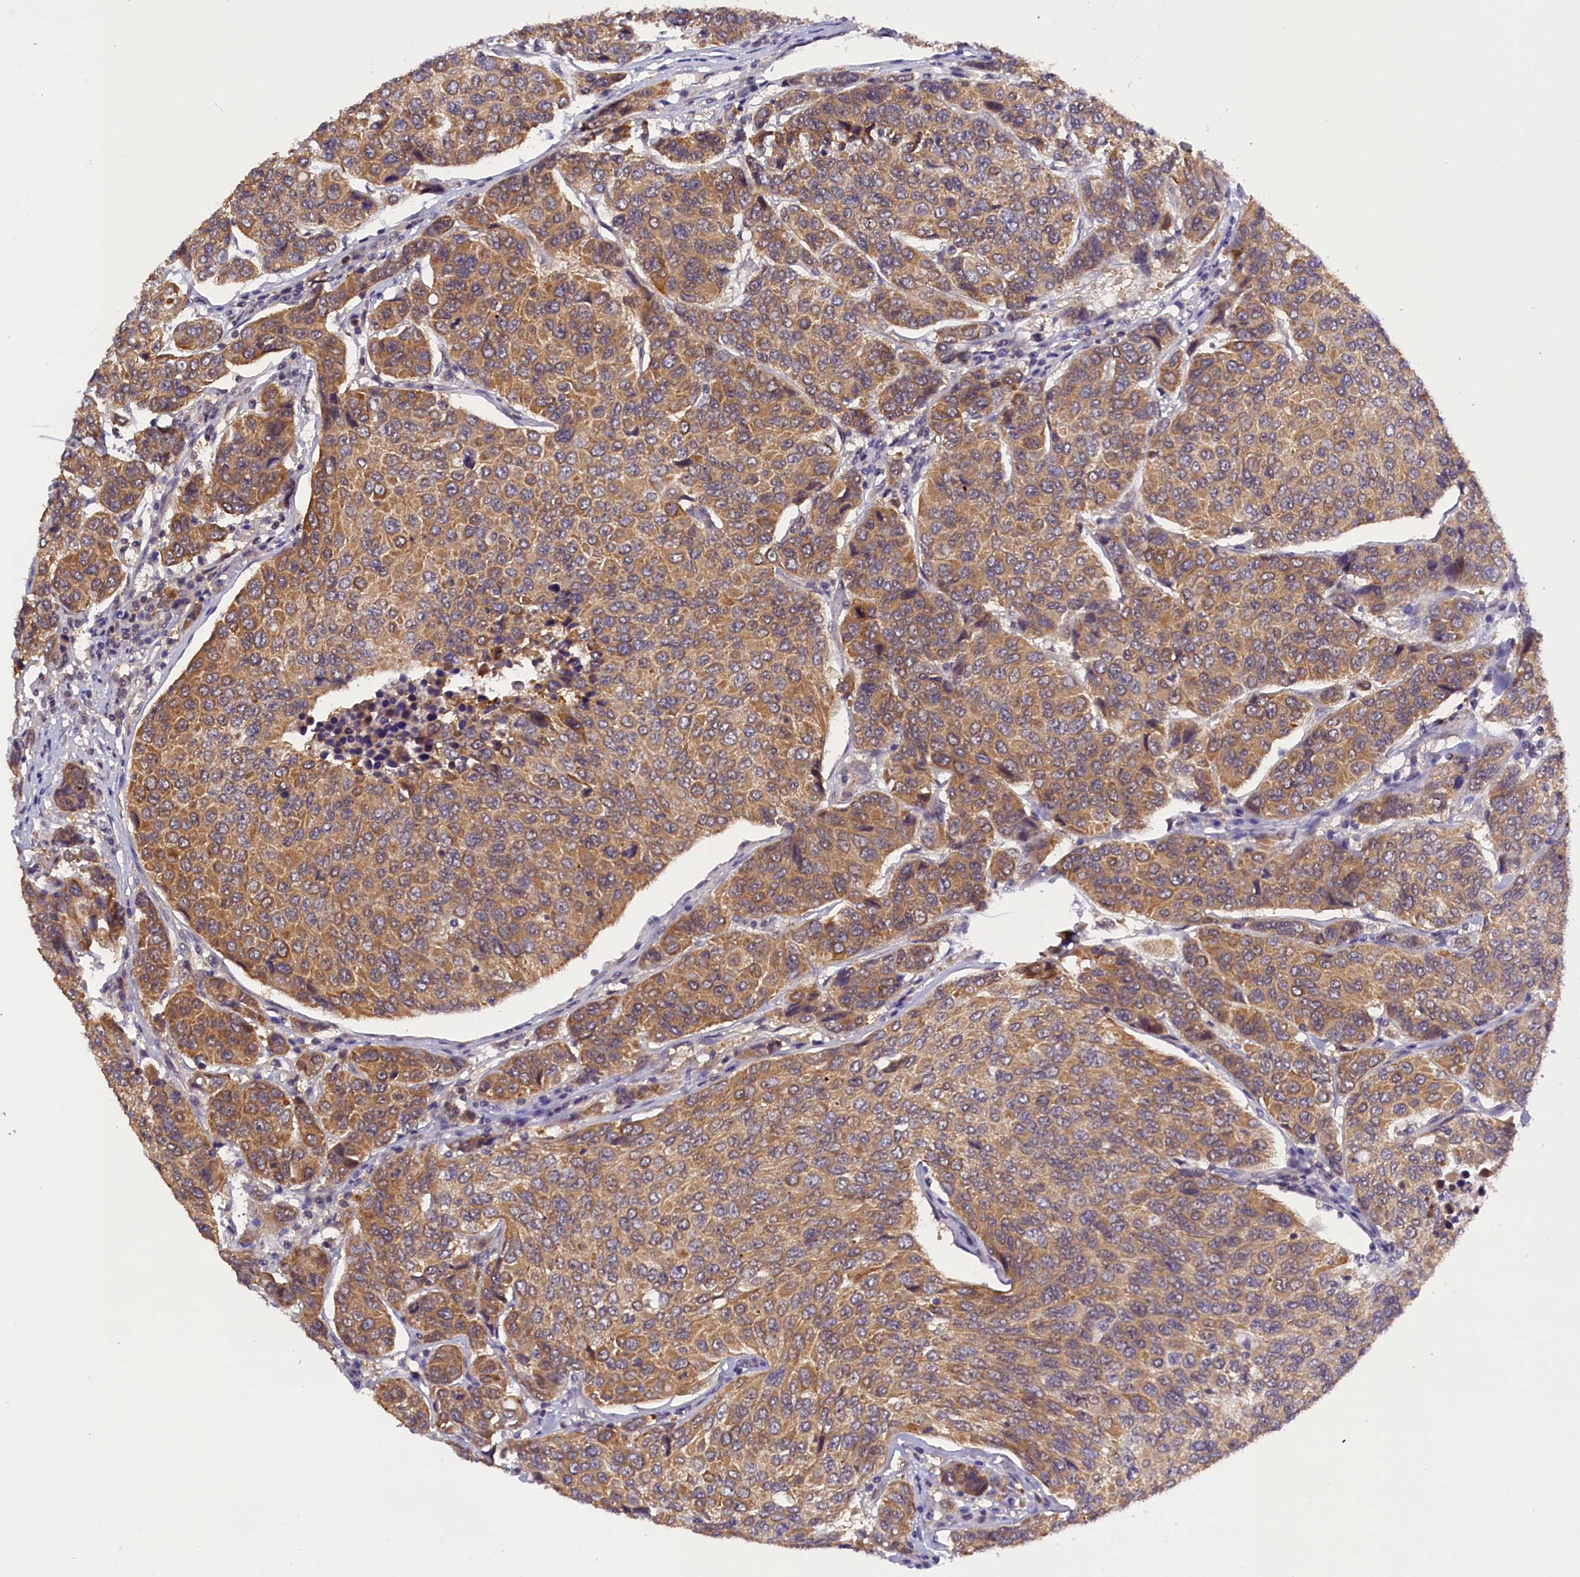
{"staining": {"intensity": "moderate", "quantity": ">75%", "location": "cytoplasmic/membranous"}, "tissue": "breast cancer", "cell_type": "Tumor cells", "image_type": "cancer", "snomed": [{"axis": "morphology", "description": "Duct carcinoma"}, {"axis": "topography", "description": "Breast"}], "caption": "Immunohistochemical staining of human invasive ductal carcinoma (breast) reveals medium levels of moderate cytoplasmic/membranous expression in approximately >75% of tumor cells.", "gene": "TBCB", "patient": {"sex": "female", "age": 55}}